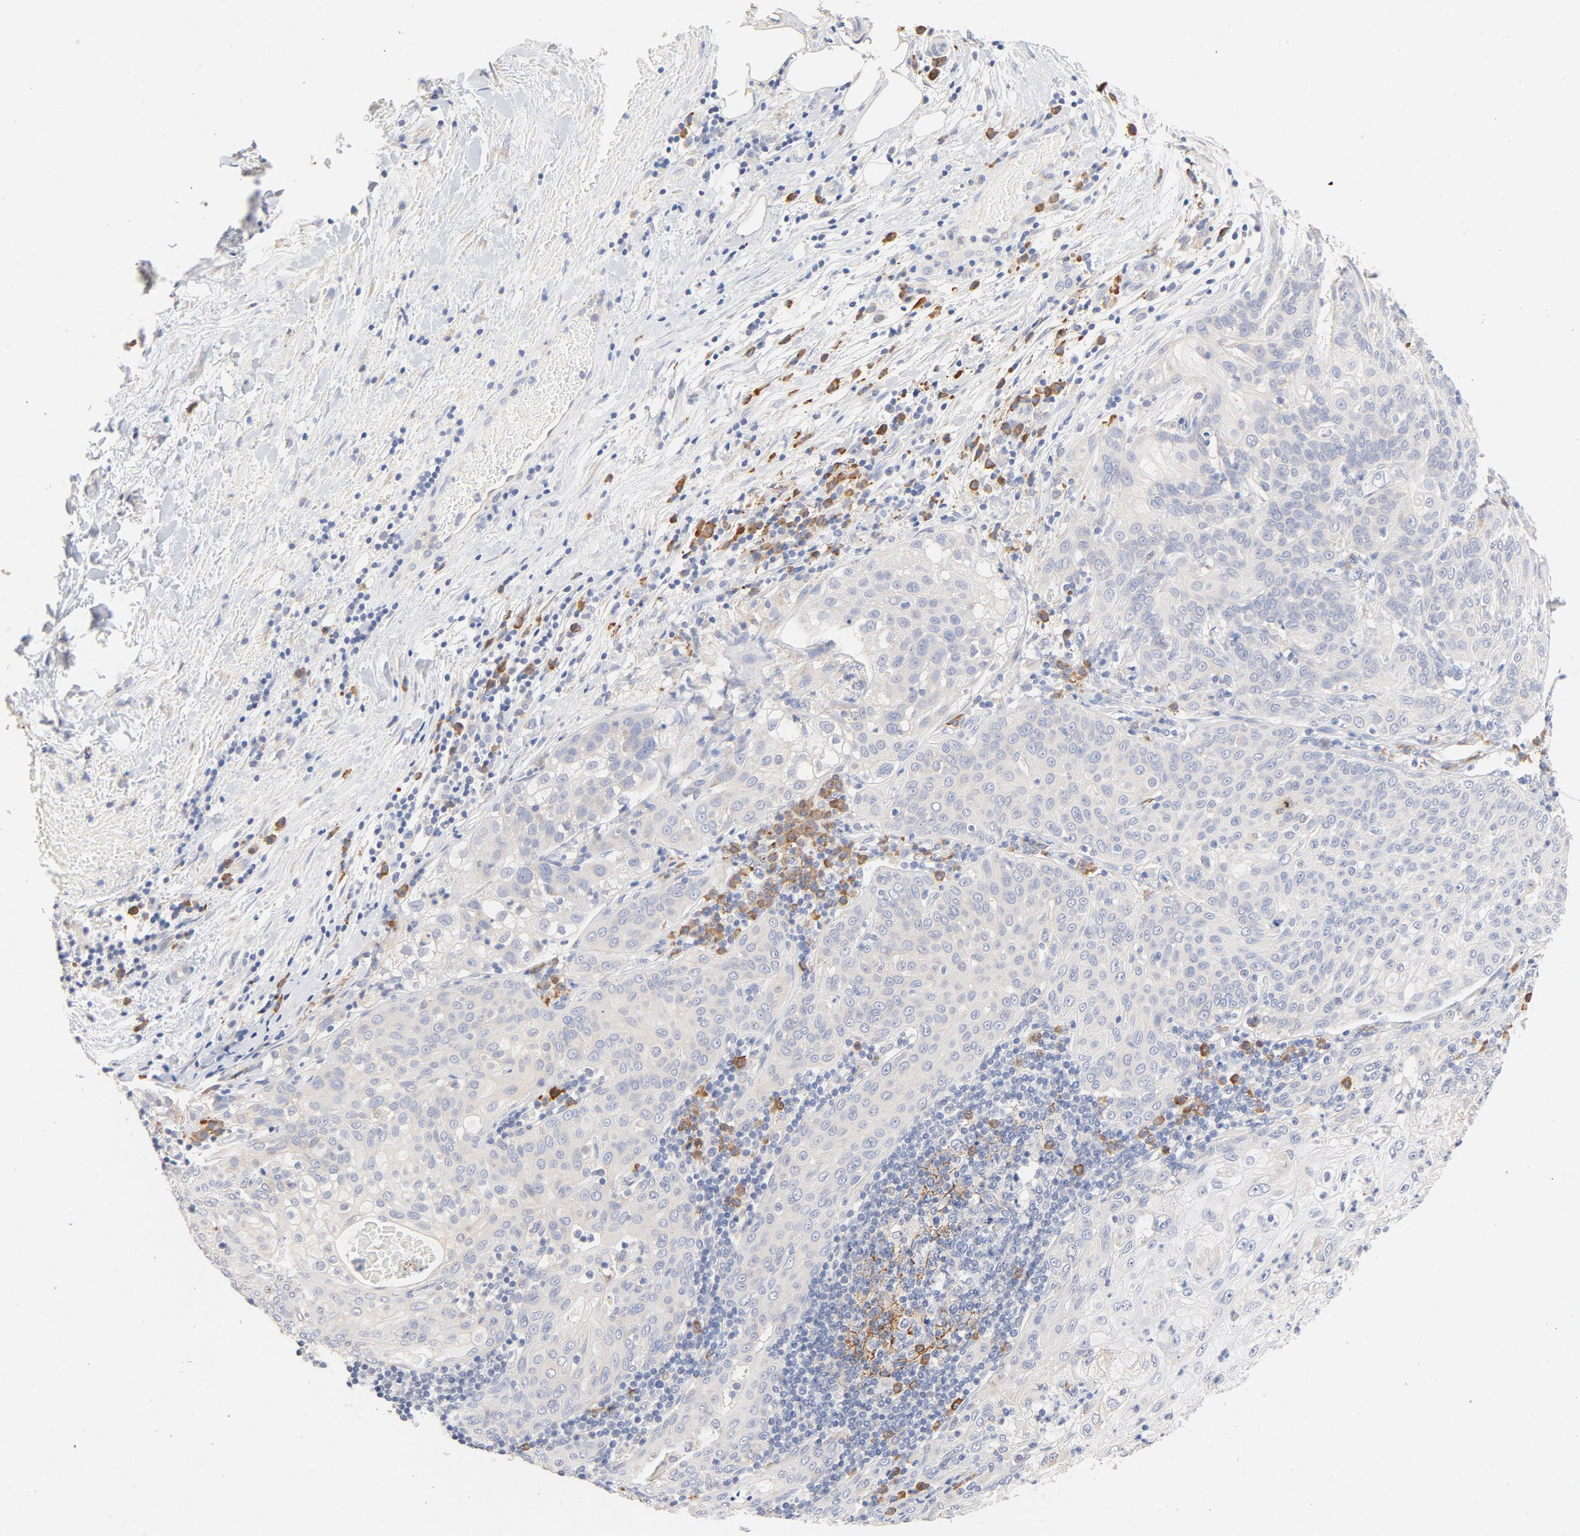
{"staining": {"intensity": "negative", "quantity": "none", "location": "none"}, "tissue": "lung cancer", "cell_type": "Tumor cells", "image_type": "cancer", "snomed": [{"axis": "morphology", "description": "Inflammation, NOS"}, {"axis": "morphology", "description": "Squamous cell carcinoma, NOS"}, {"axis": "topography", "description": "Lymph node"}, {"axis": "topography", "description": "Soft tissue"}, {"axis": "topography", "description": "Lung"}], "caption": "Immunohistochemistry of squamous cell carcinoma (lung) reveals no staining in tumor cells.", "gene": "TLR4", "patient": {"sex": "male", "age": 66}}